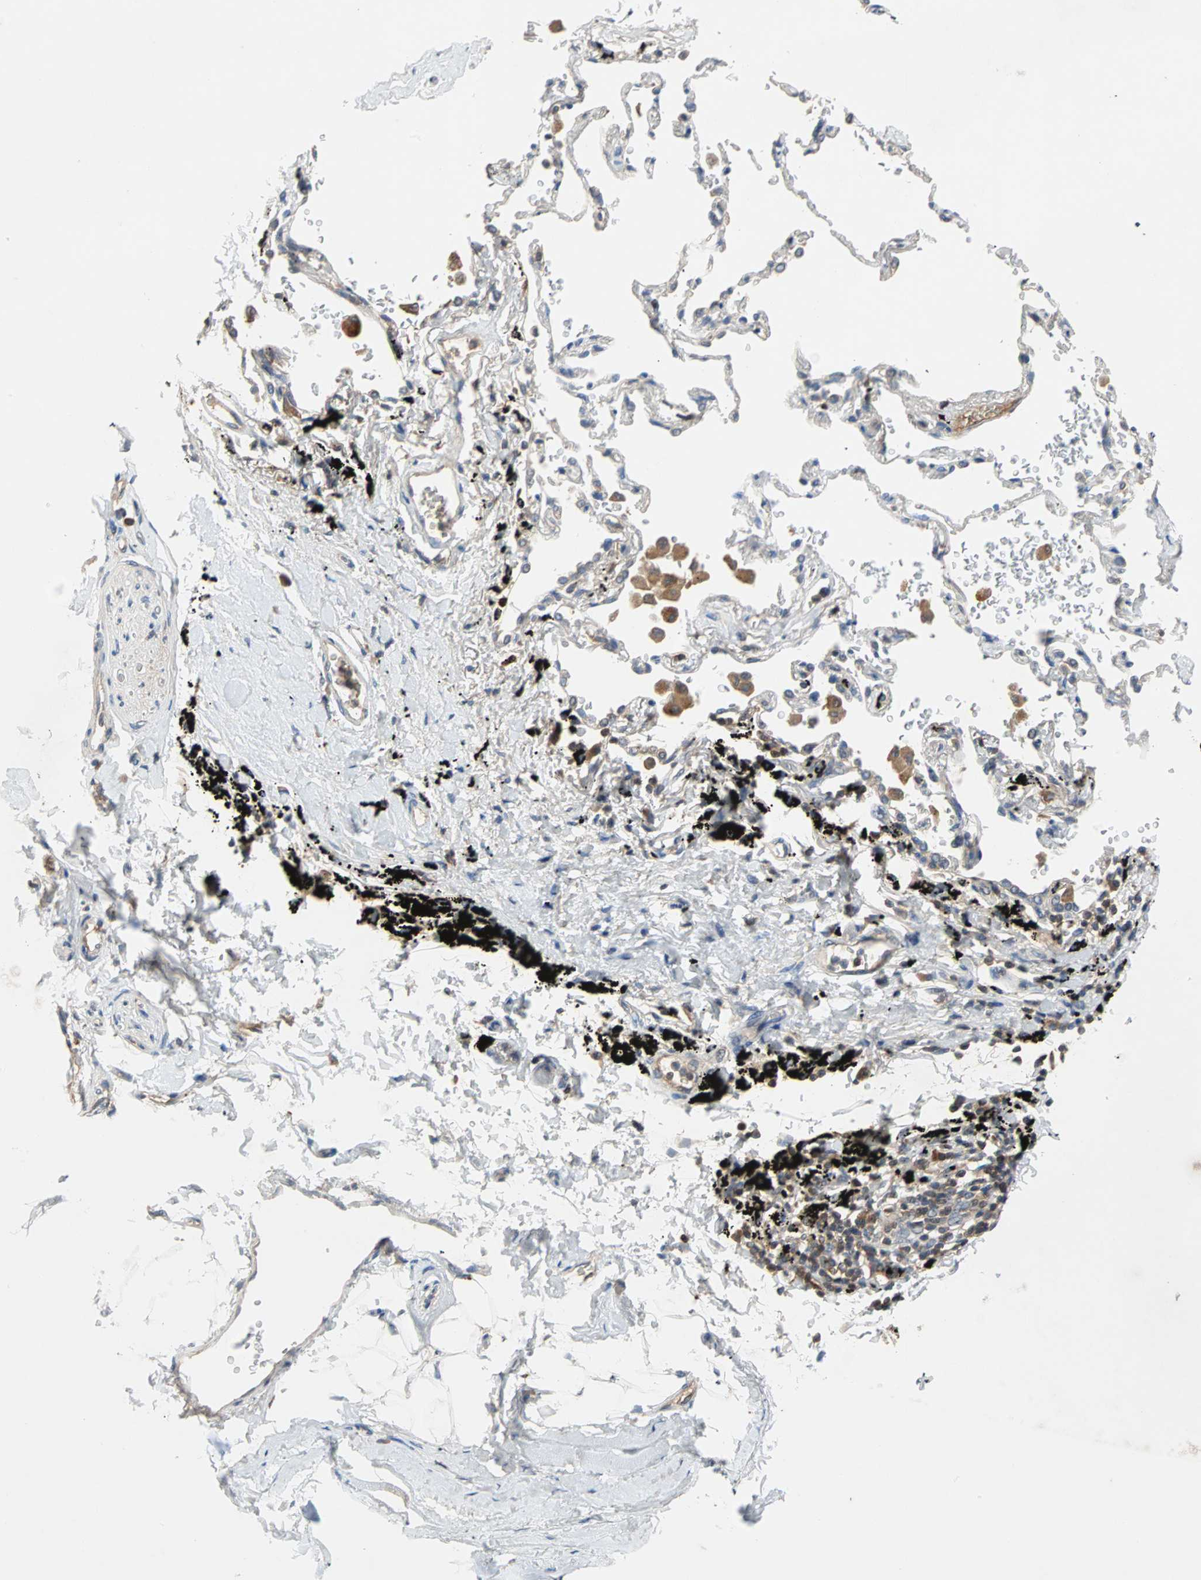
{"staining": {"intensity": "weak", "quantity": ">75%", "location": "cytoplasmic/membranous"}, "tissue": "adipose tissue", "cell_type": "Adipocytes", "image_type": "normal", "snomed": [{"axis": "morphology", "description": "Normal tissue, NOS"}, {"axis": "topography", "description": "Cartilage tissue"}, {"axis": "topography", "description": "Bronchus"}], "caption": "Weak cytoplasmic/membranous protein expression is identified in about >75% of adipocytes in adipose tissue. Nuclei are stained in blue.", "gene": "MAP4K1", "patient": {"sex": "female", "age": 73}}